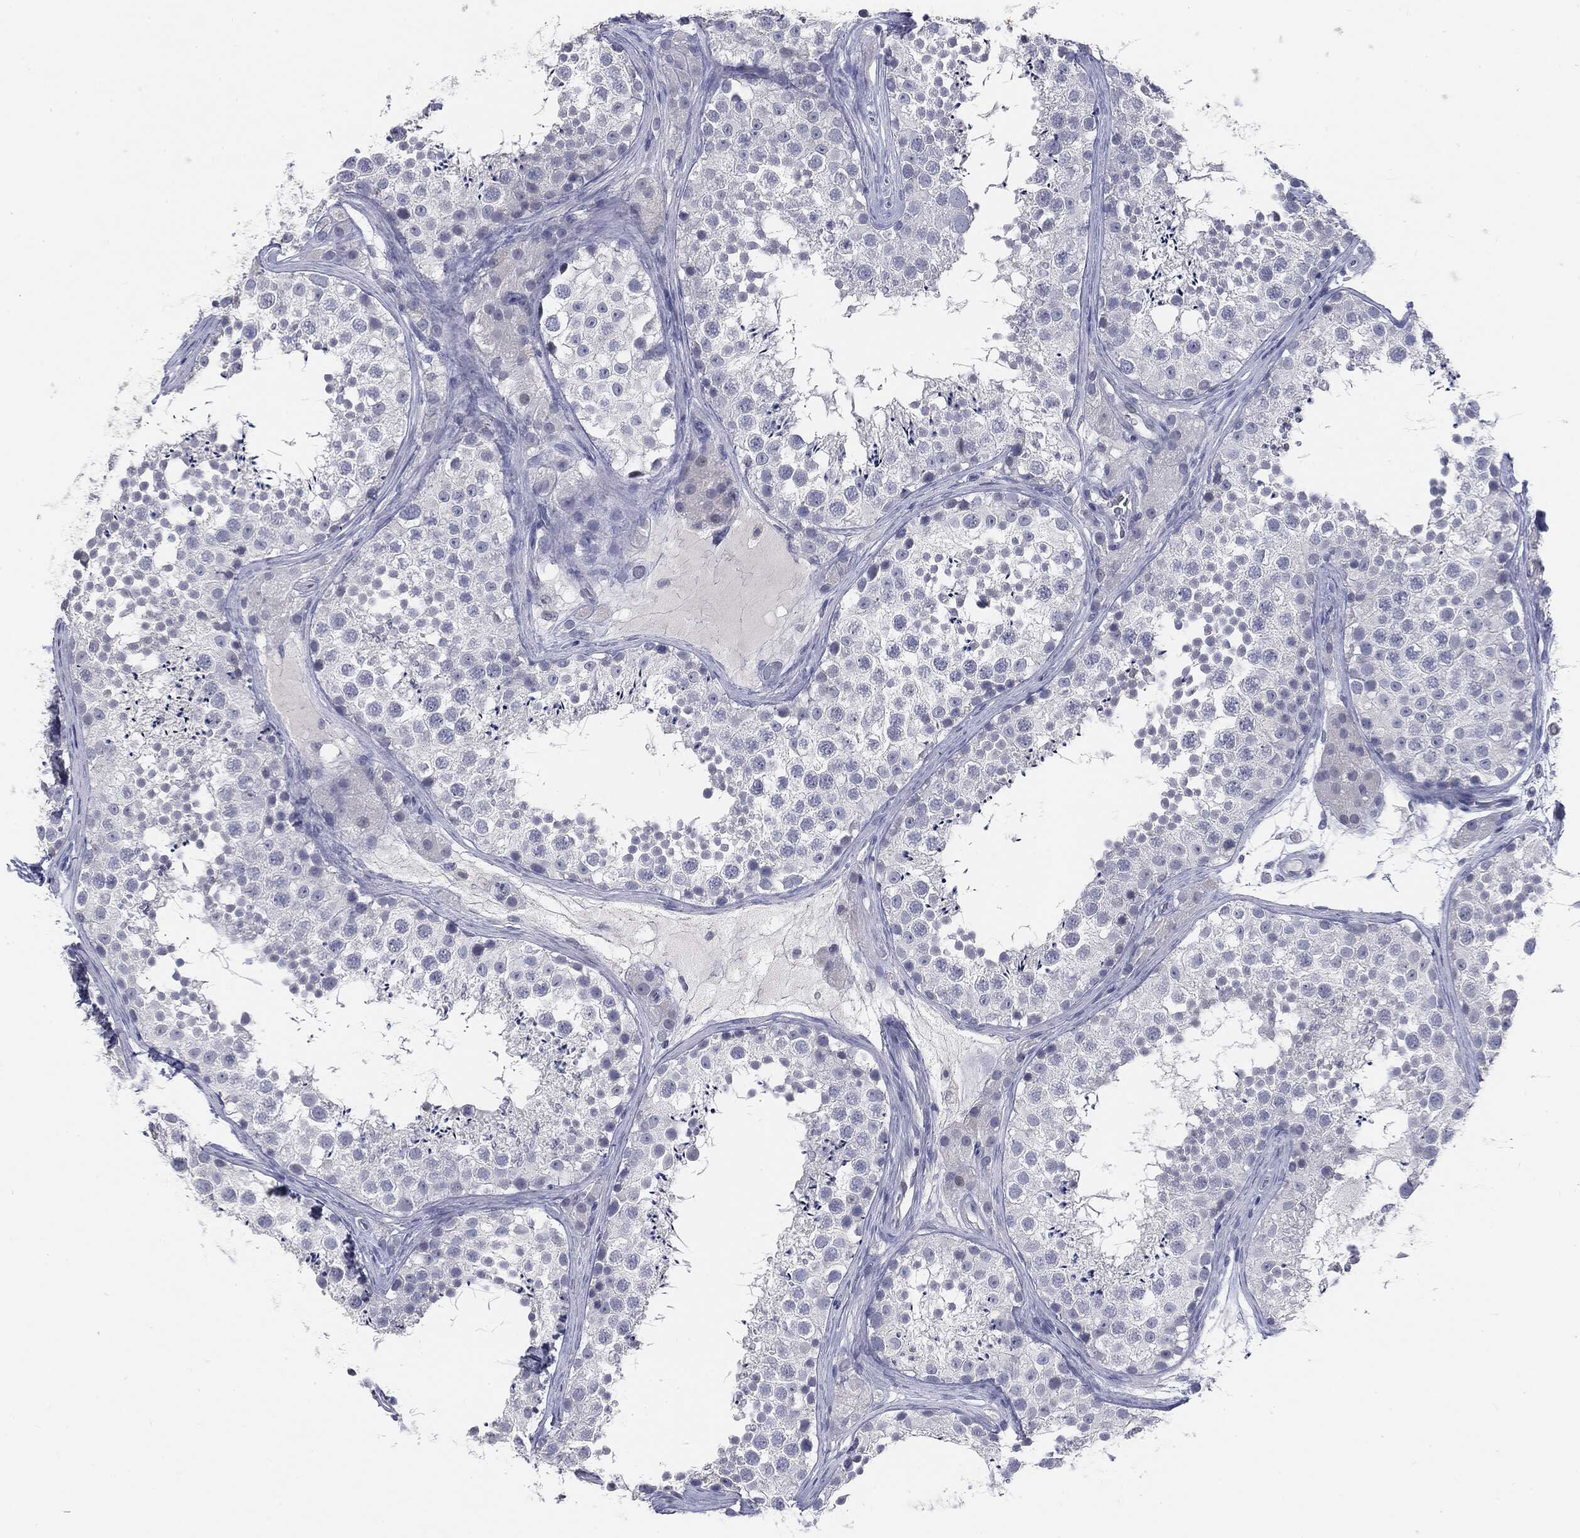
{"staining": {"intensity": "negative", "quantity": "none", "location": "none"}, "tissue": "testis", "cell_type": "Cells in seminiferous ducts", "image_type": "normal", "snomed": [{"axis": "morphology", "description": "Normal tissue, NOS"}, {"axis": "topography", "description": "Testis"}], "caption": "Human testis stained for a protein using immunohistochemistry (IHC) reveals no expression in cells in seminiferous ducts.", "gene": "CGB1", "patient": {"sex": "male", "age": 41}}